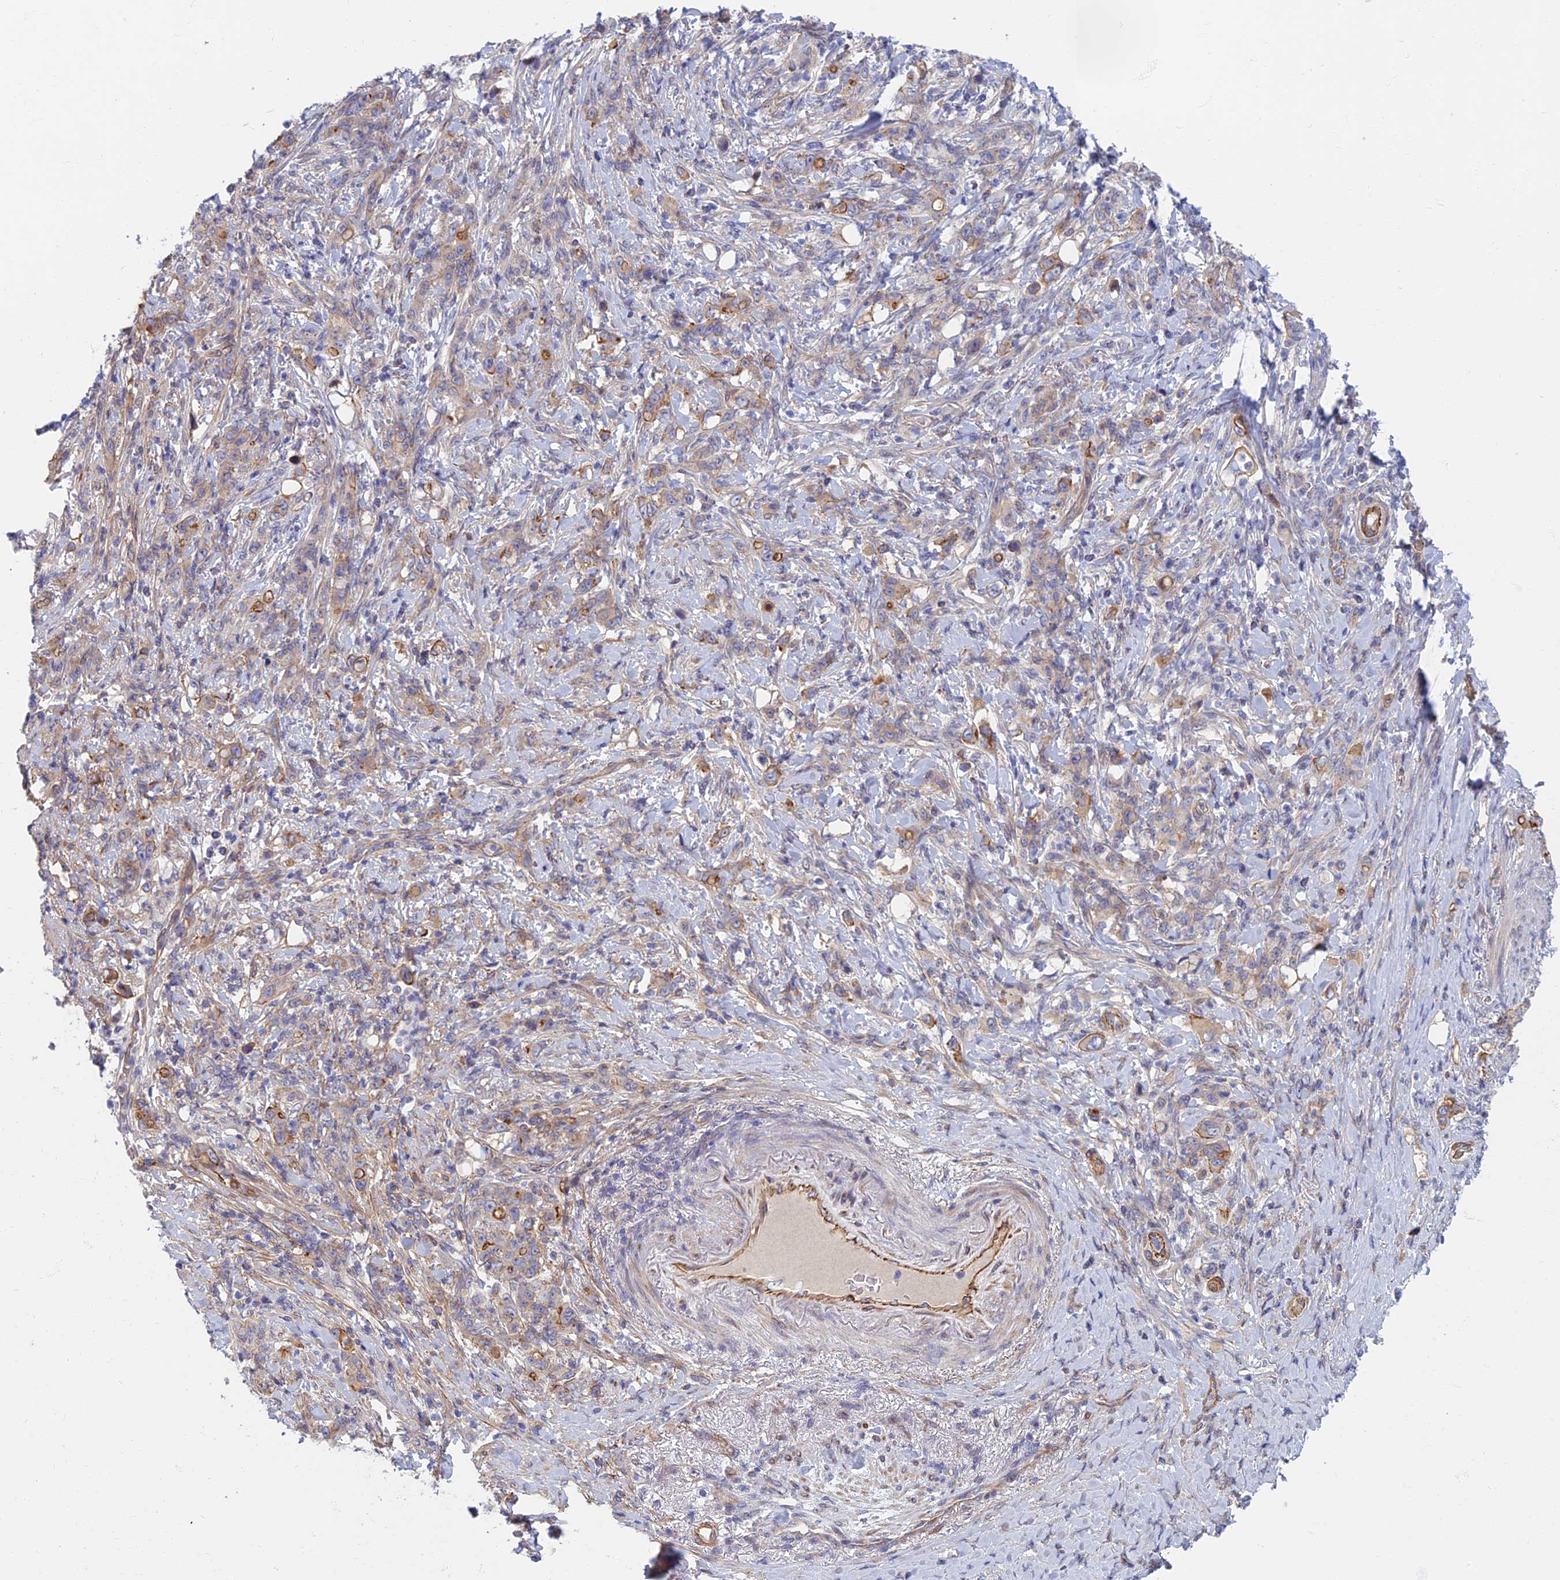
{"staining": {"intensity": "moderate", "quantity": "<25%", "location": "cytoplasmic/membranous"}, "tissue": "stomach cancer", "cell_type": "Tumor cells", "image_type": "cancer", "snomed": [{"axis": "morphology", "description": "Normal tissue, NOS"}, {"axis": "morphology", "description": "Adenocarcinoma, NOS"}, {"axis": "topography", "description": "Stomach"}], "caption": "This photomicrograph demonstrates immunohistochemistry (IHC) staining of adenocarcinoma (stomach), with low moderate cytoplasmic/membranous positivity in about <25% of tumor cells.", "gene": "RHBDL2", "patient": {"sex": "female", "age": 79}}